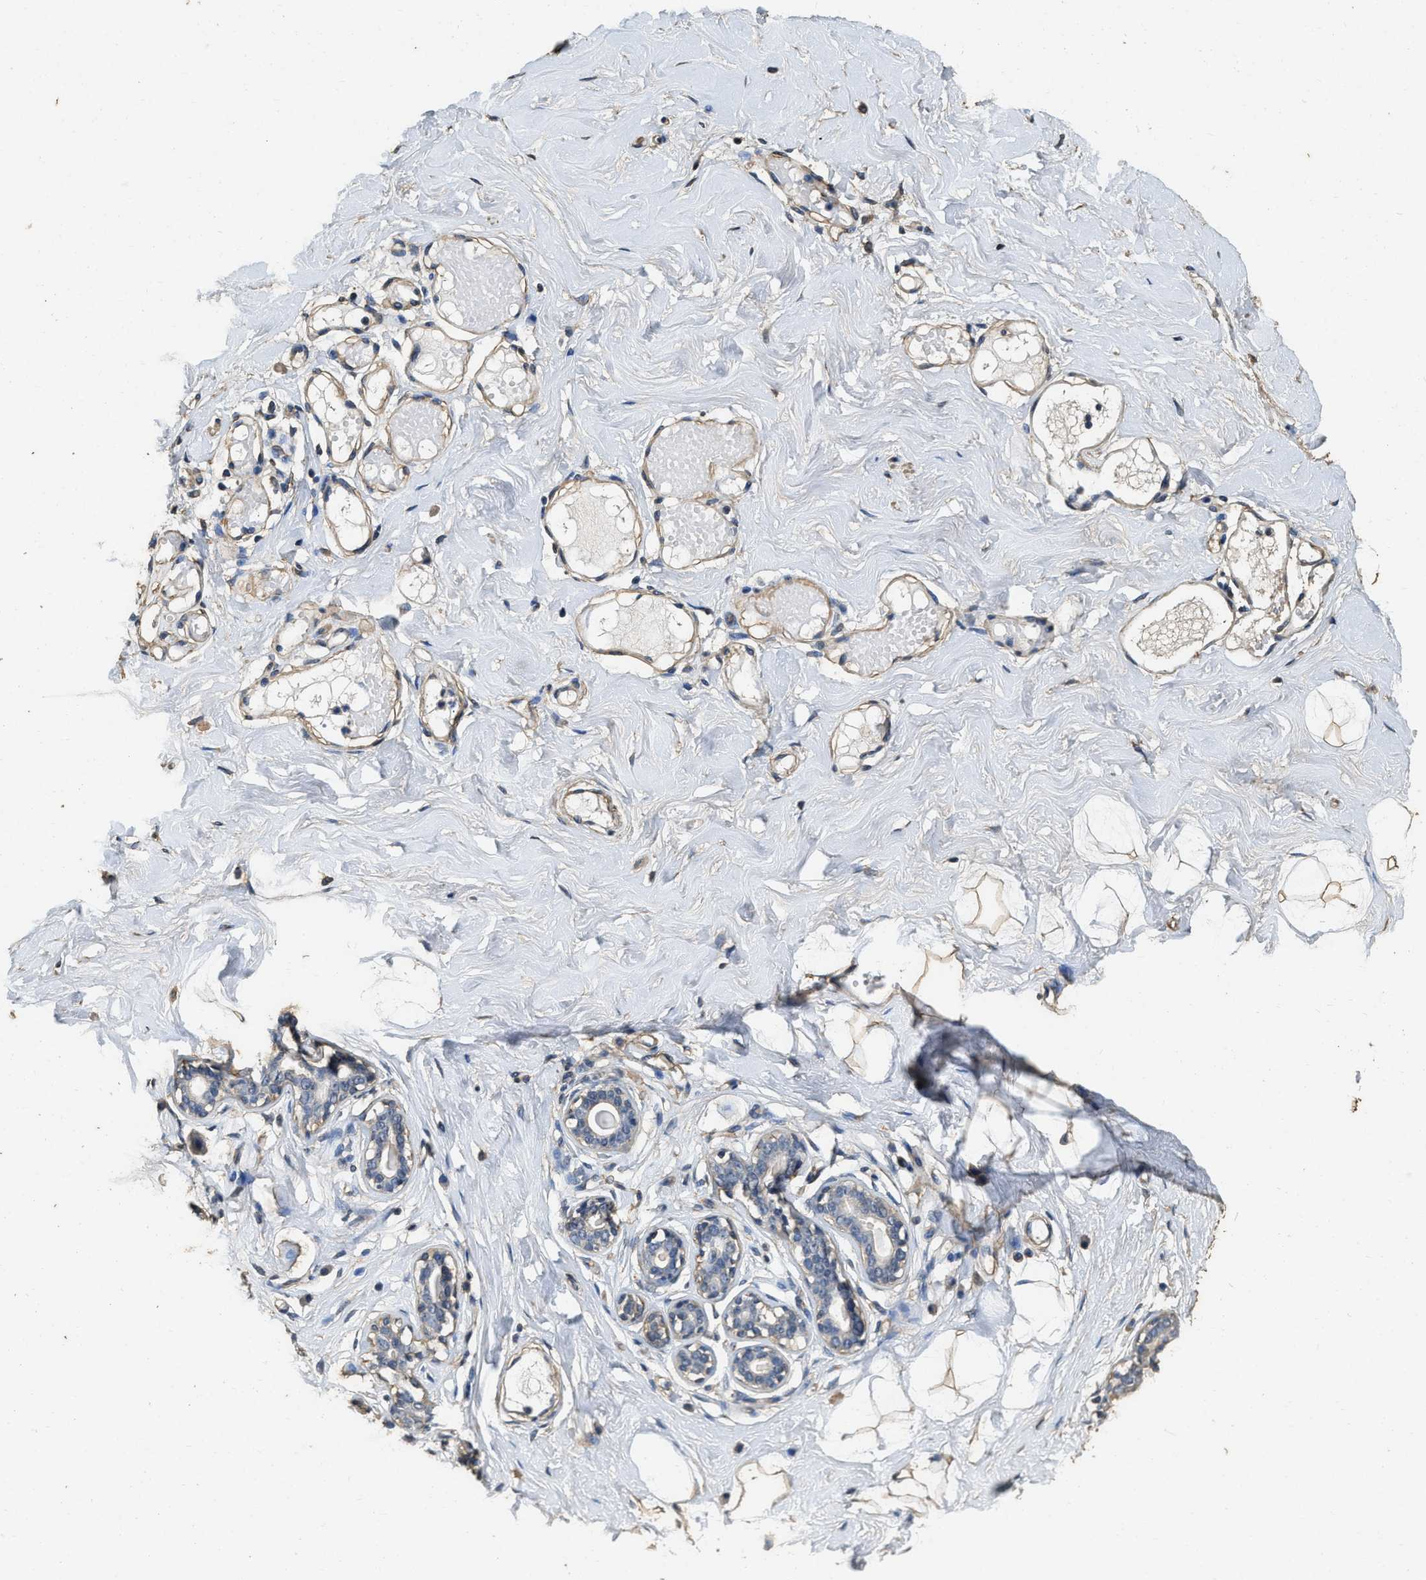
{"staining": {"intensity": "weak", "quantity": ">75%", "location": "cytoplasmic/membranous"}, "tissue": "breast", "cell_type": "Adipocytes", "image_type": "normal", "snomed": [{"axis": "morphology", "description": "Normal tissue, NOS"}, {"axis": "topography", "description": "Breast"}], "caption": "IHC of unremarkable breast shows low levels of weak cytoplasmic/membranous staining in about >75% of adipocytes. The staining was performed using DAB to visualize the protein expression in brown, while the nuclei were stained in blue with hematoxylin (Magnification: 20x).", "gene": "MIB1", "patient": {"sex": "female", "age": 23}}